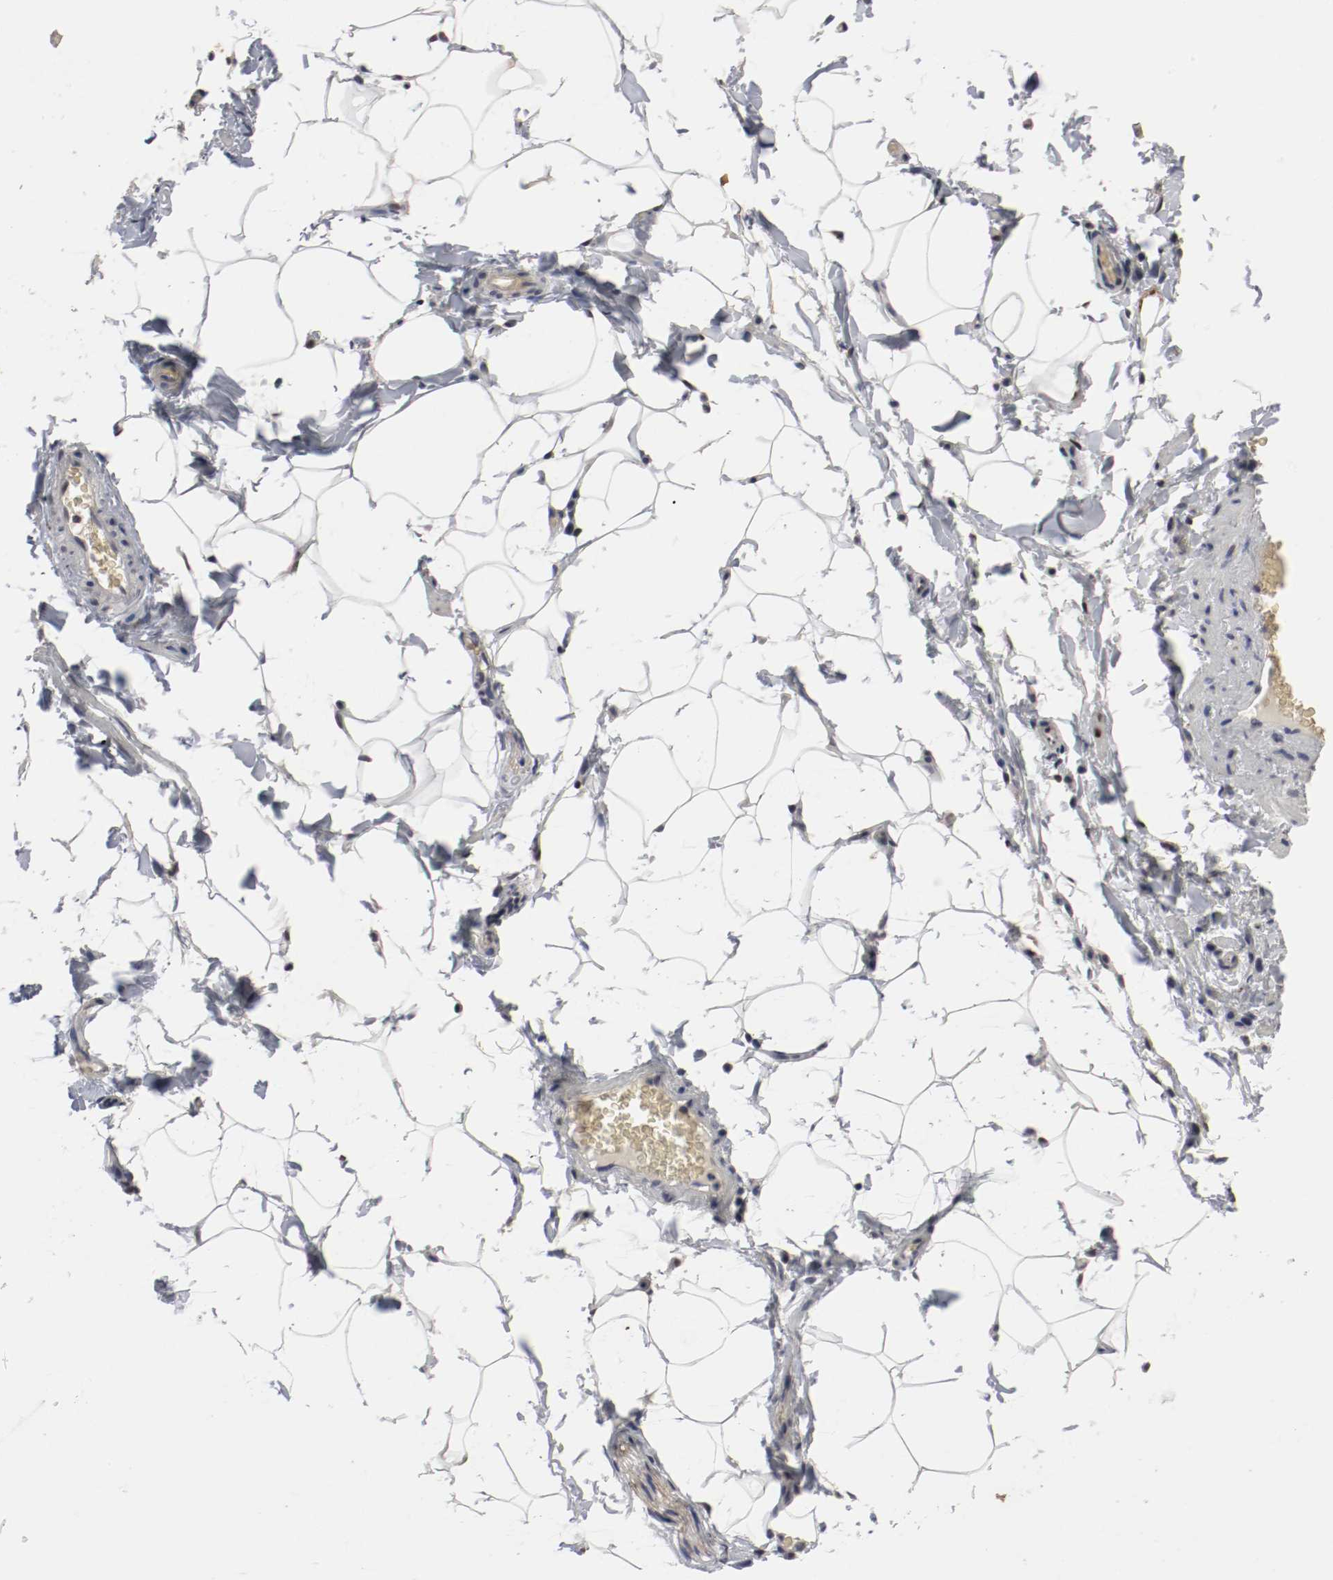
{"staining": {"intensity": "moderate", "quantity": ">75%", "location": "nuclear"}, "tissue": "adipose tissue", "cell_type": "Adipocytes", "image_type": "normal", "snomed": [{"axis": "morphology", "description": "Normal tissue, NOS"}, {"axis": "topography", "description": "Vascular tissue"}], "caption": "Unremarkable adipose tissue was stained to show a protein in brown. There is medium levels of moderate nuclear expression in approximately >75% of adipocytes. The protein is stained brown, and the nuclei are stained in blue (DAB (3,3'-diaminobenzidine) IHC with brightfield microscopy, high magnification).", "gene": "JUND", "patient": {"sex": "male", "age": 41}}